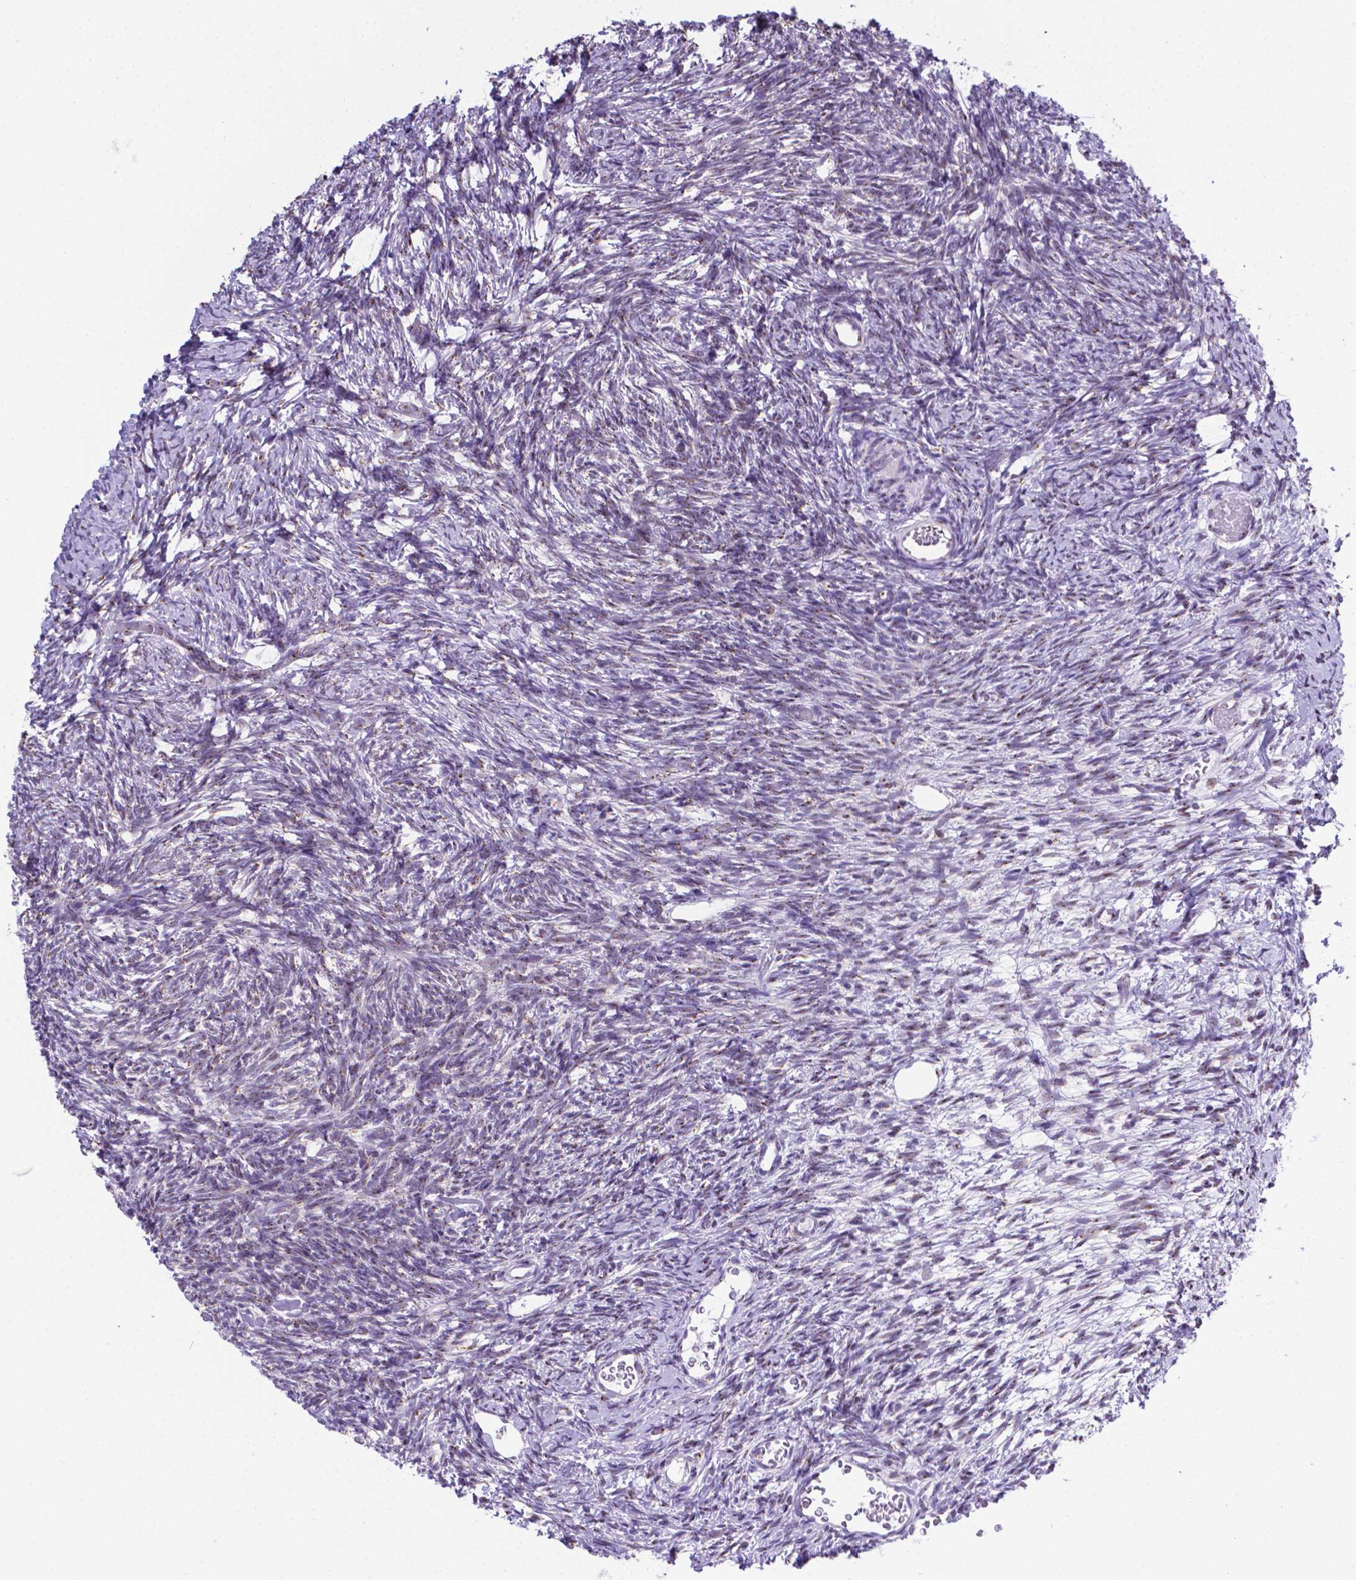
{"staining": {"intensity": "moderate", "quantity": "25%-75%", "location": "cytoplasmic/membranous"}, "tissue": "ovary", "cell_type": "Ovarian stroma cells", "image_type": "normal", "snomed": [{"axis": "morphology", "description": "Normal tissue, NOS"}, {"axis": "topography", "description": "Ovary"}], "caption": "The image demonstrates staining of normal ovary, revealing moderate cytoplasmic/membranous protein positivity (brown color) within ovarian stroma cells.", "gene": "MRPL10", "patient": {"sex": "female", "age": 39}}